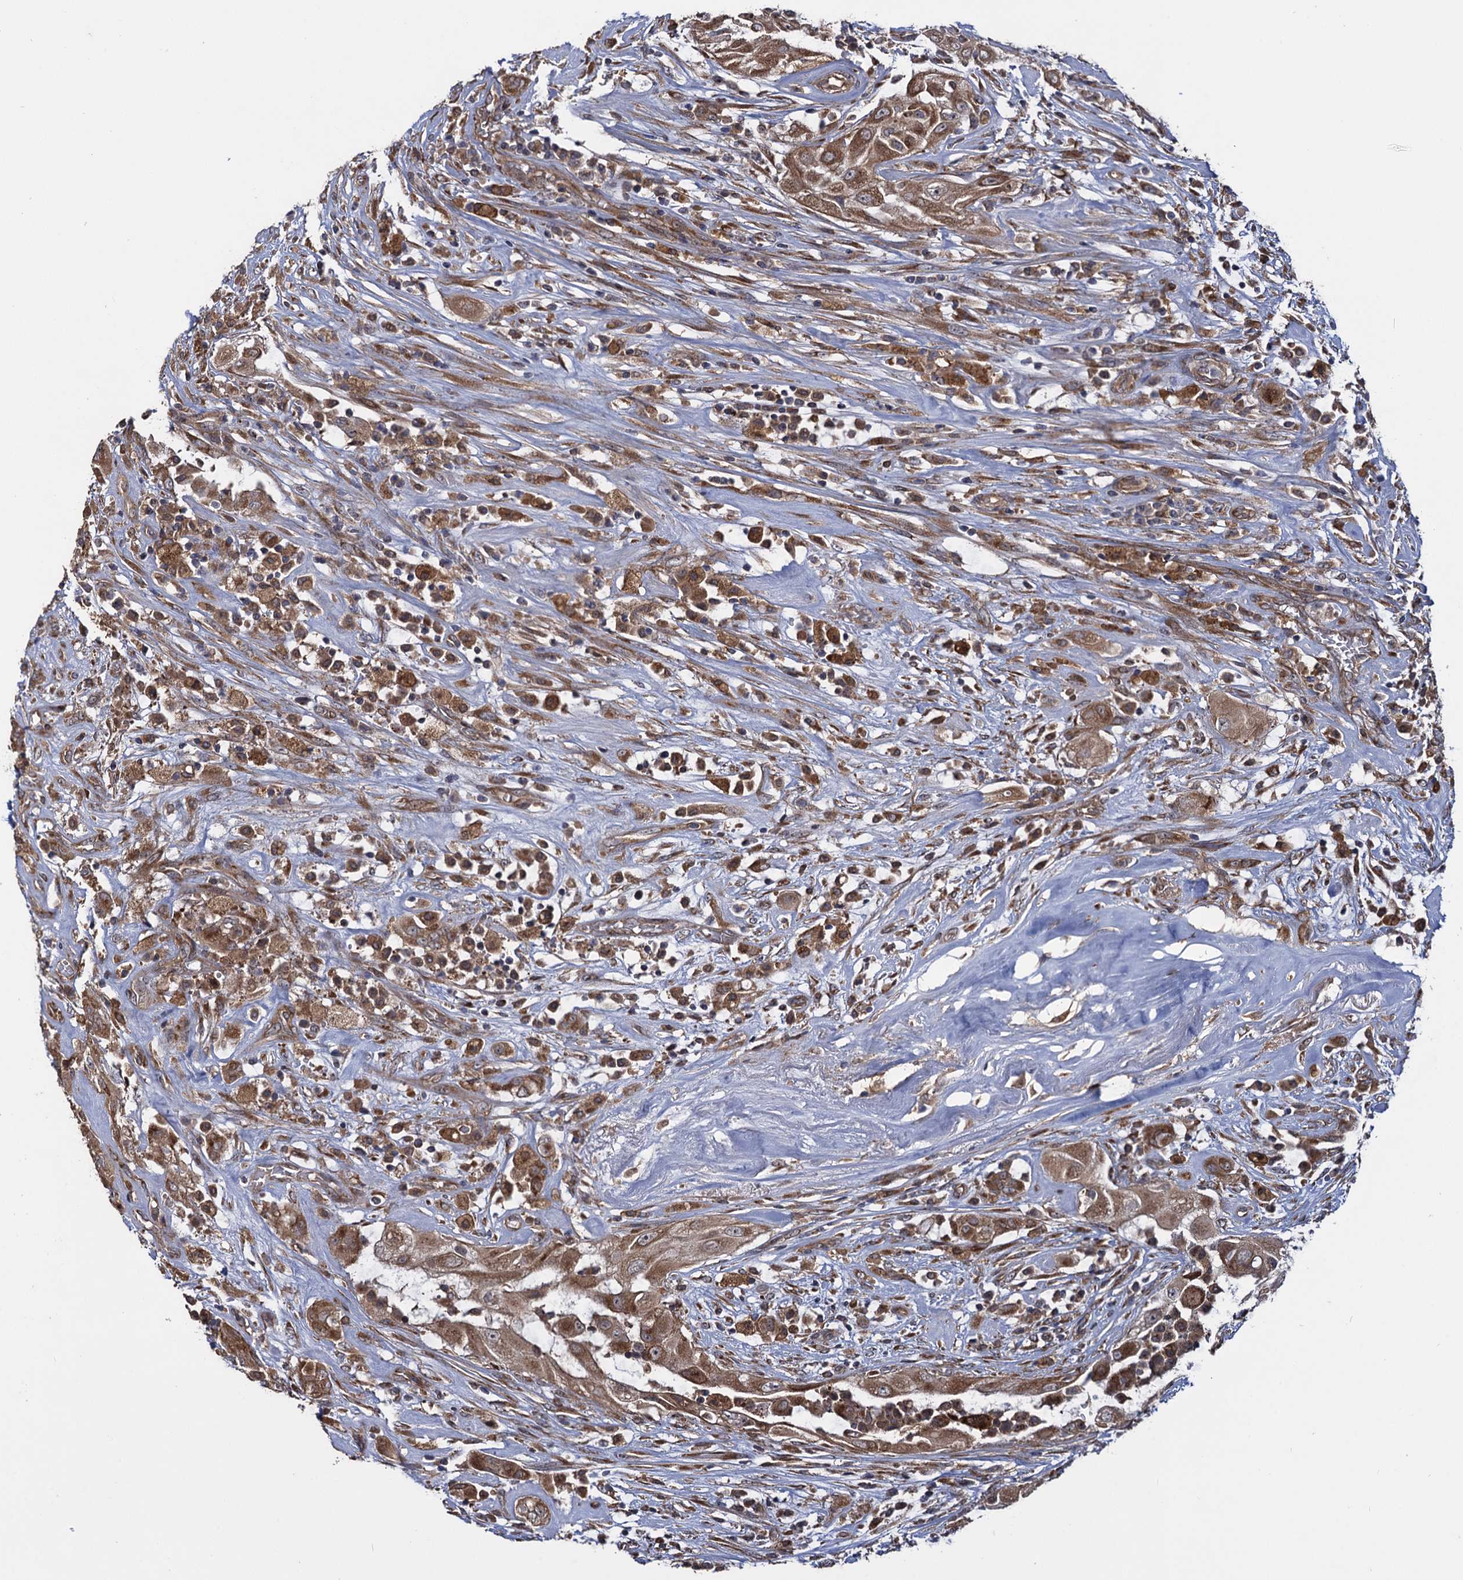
{"staining": {"intensity": "moderate", "quantity": ">75%", "location": "cytoplasmic/membranous"}, "tissue": "thyroid cancer", "cell_type": "Tumor cells", "image_type": "cancer", "snomed": [{"axis": "morphology", "description": "Papillary adenocarcinoma, NOS"}, {"axis": "topography", "description": "Thyroid gland"}], "caption": "Immunohistochemical staining of thyroid cancer (papillary adenocarcinoma) exhibits moderate cytoplasmic/membranous protein staining in approximately >75% of tumor cells. The staining was performed using DAB to visualize the protein expression in brown, while the nuclei were stained in blue with hematoxylin (Magnification: 20x).", "gene": "HAUS1", "patient": {"sex": "female", "age": 59}}